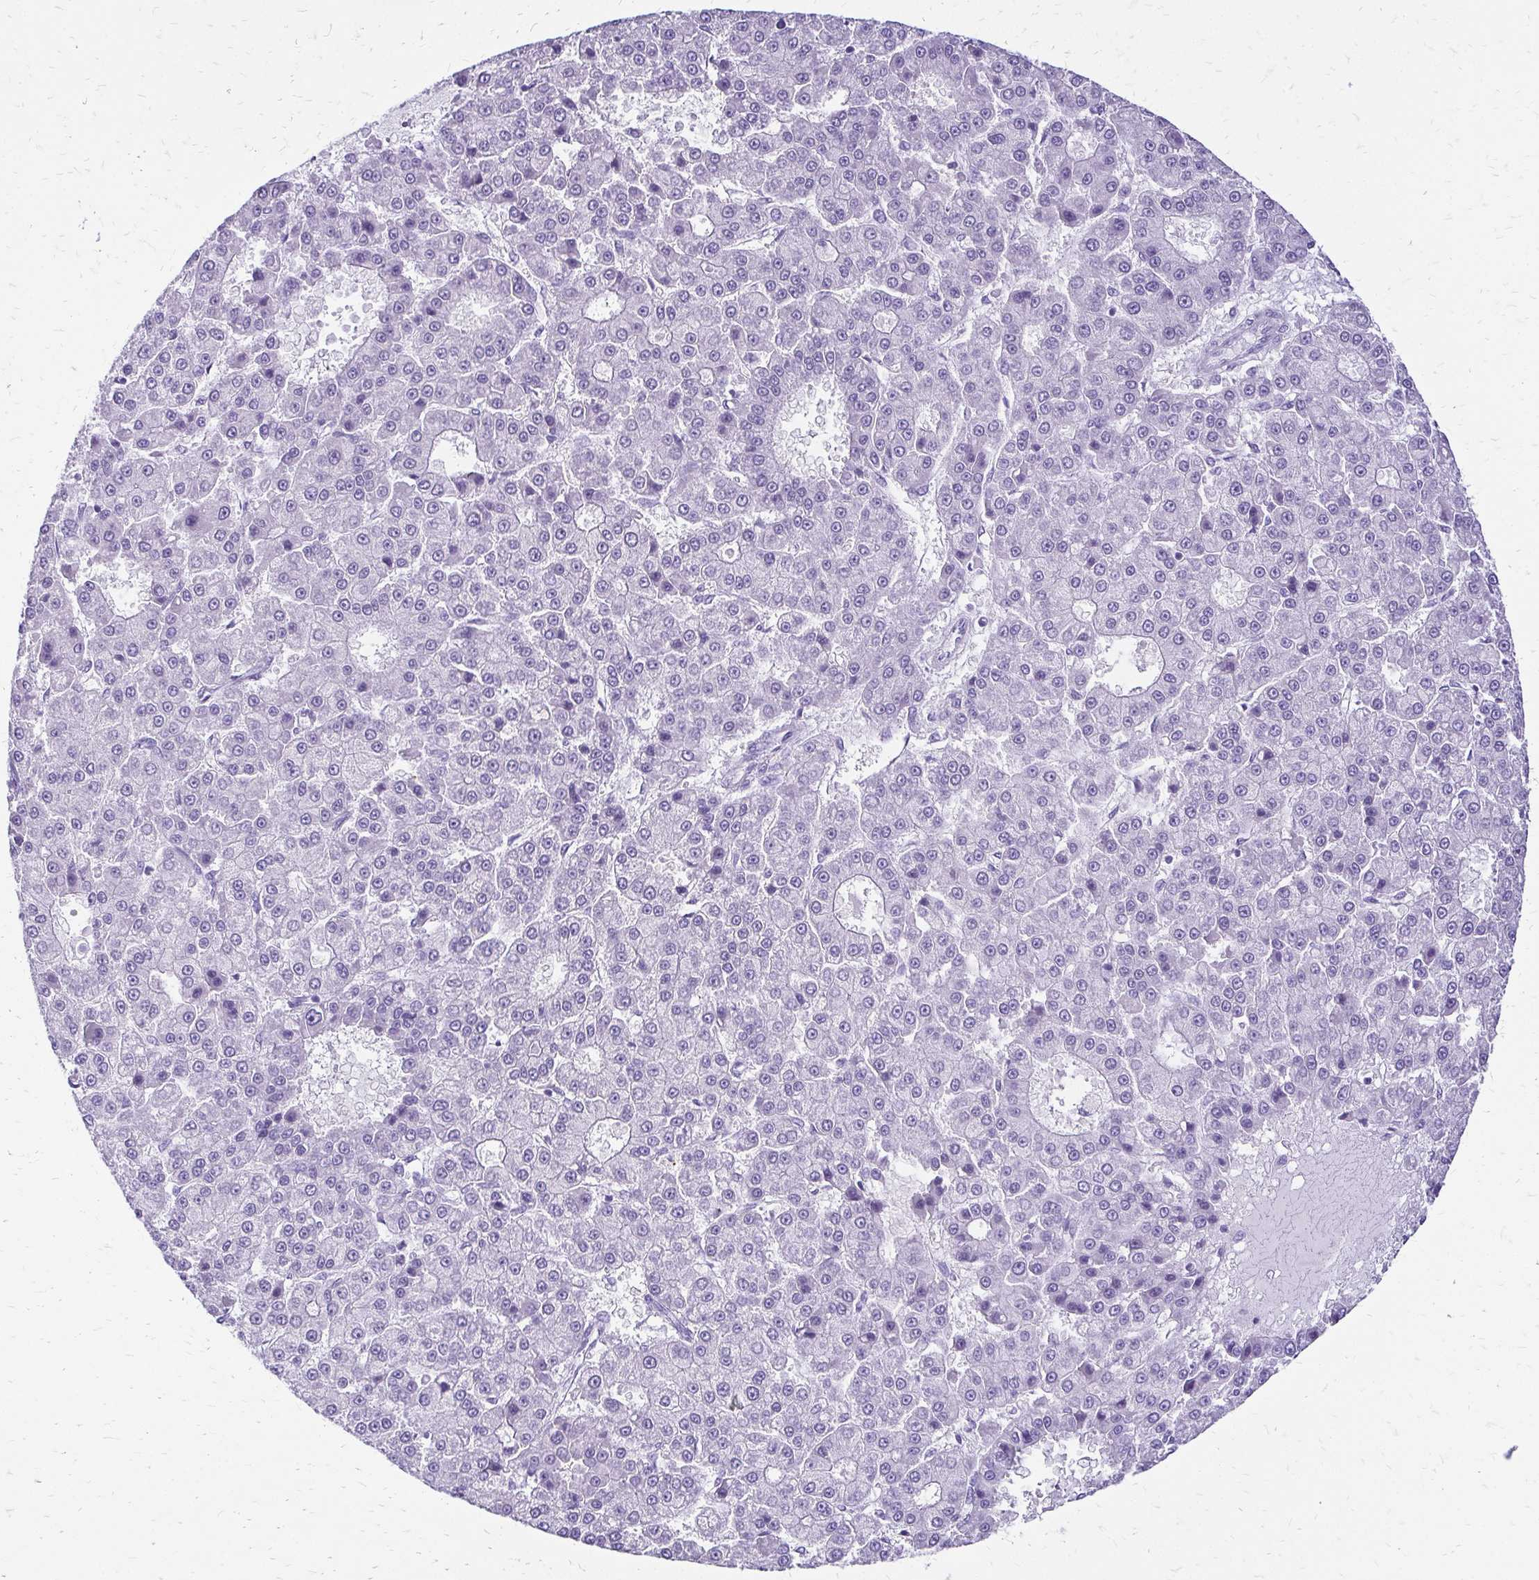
{"staining": {"intensity": "negative", "quantity": "none", "location": "none"}, "tissue": "liver cancer", "cell_type": "Tumor cells", "image_type": "cancer", "snomed": [{"axis": "morphology", "description": "Carcinoma, Hepatocellular, NOS"}, {"axis": "topography", "description": "Liver"}], "caption": "Immunohistochemical staining of hepatocellular carcinoma (liver) exhibits no significant expression in tumor cells. Brightfield microscopy of immunohistochemistry stained with DAB (brown) and hematoxylin (blue), captured at high magnification.", "gene": "SLC32A1", "patient": {"sex": "male", "age": 70}}